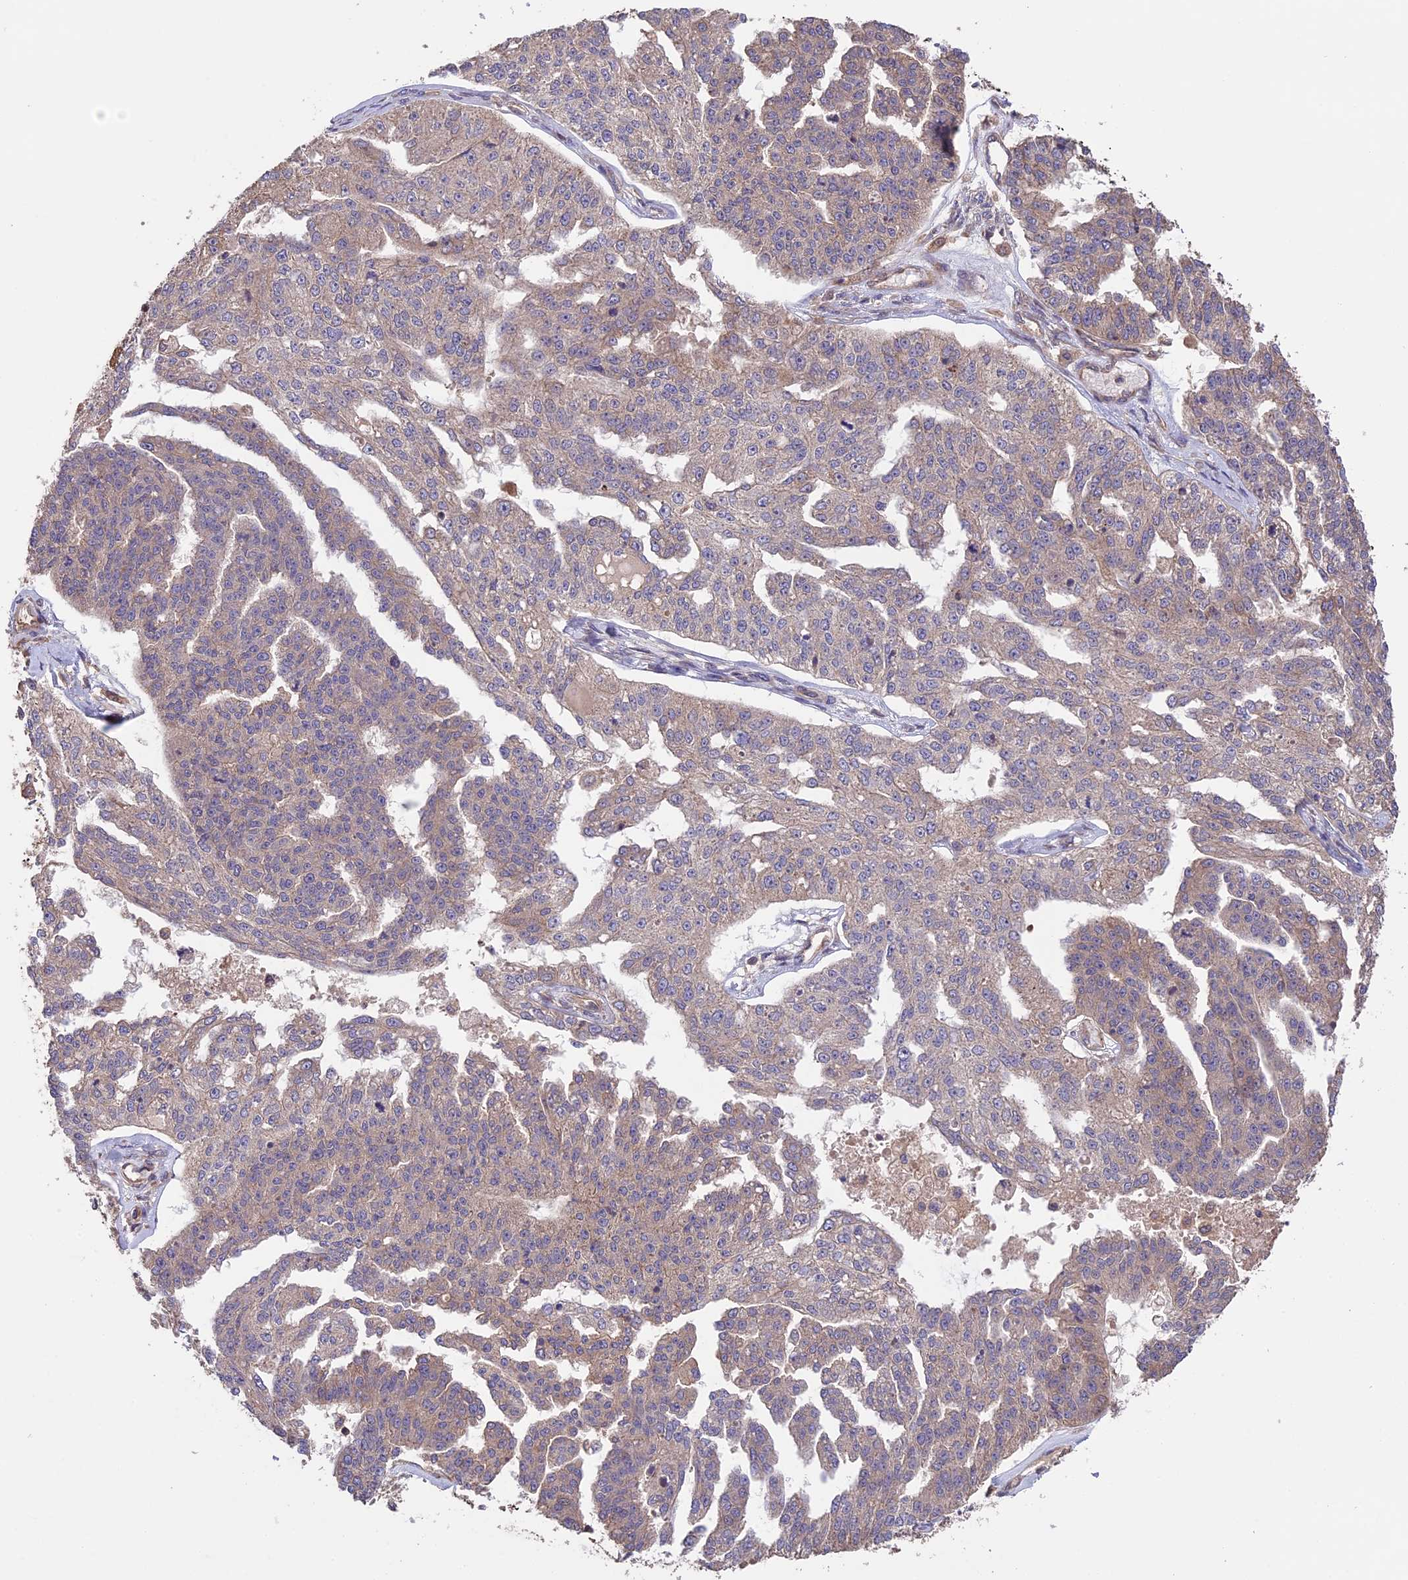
{"staining": {"intensity": "negative", "quantity": "none", "location": "none"}, "tissue": "ovarian cancer", "cell_type": "Tumor cells", "image_type": "cancer", "snomed": [{"axis": "morphology", "description": "Cystadenocarcinoma, serous, NOS"}, {"axis": "topography", "description": "Ovary"}], "caption": "DAB immunohistochemical staining of human ovarian serous cystadenocarcinoma demonstrates no significant expression in tumor cells. Brightfield microscopy of immunohistochemistry stained with DAB (brown) and hematoxylin (blue), captured at high magnification.", "gene": "GAS8", "patient": {"sex": "female", "age": 58}}